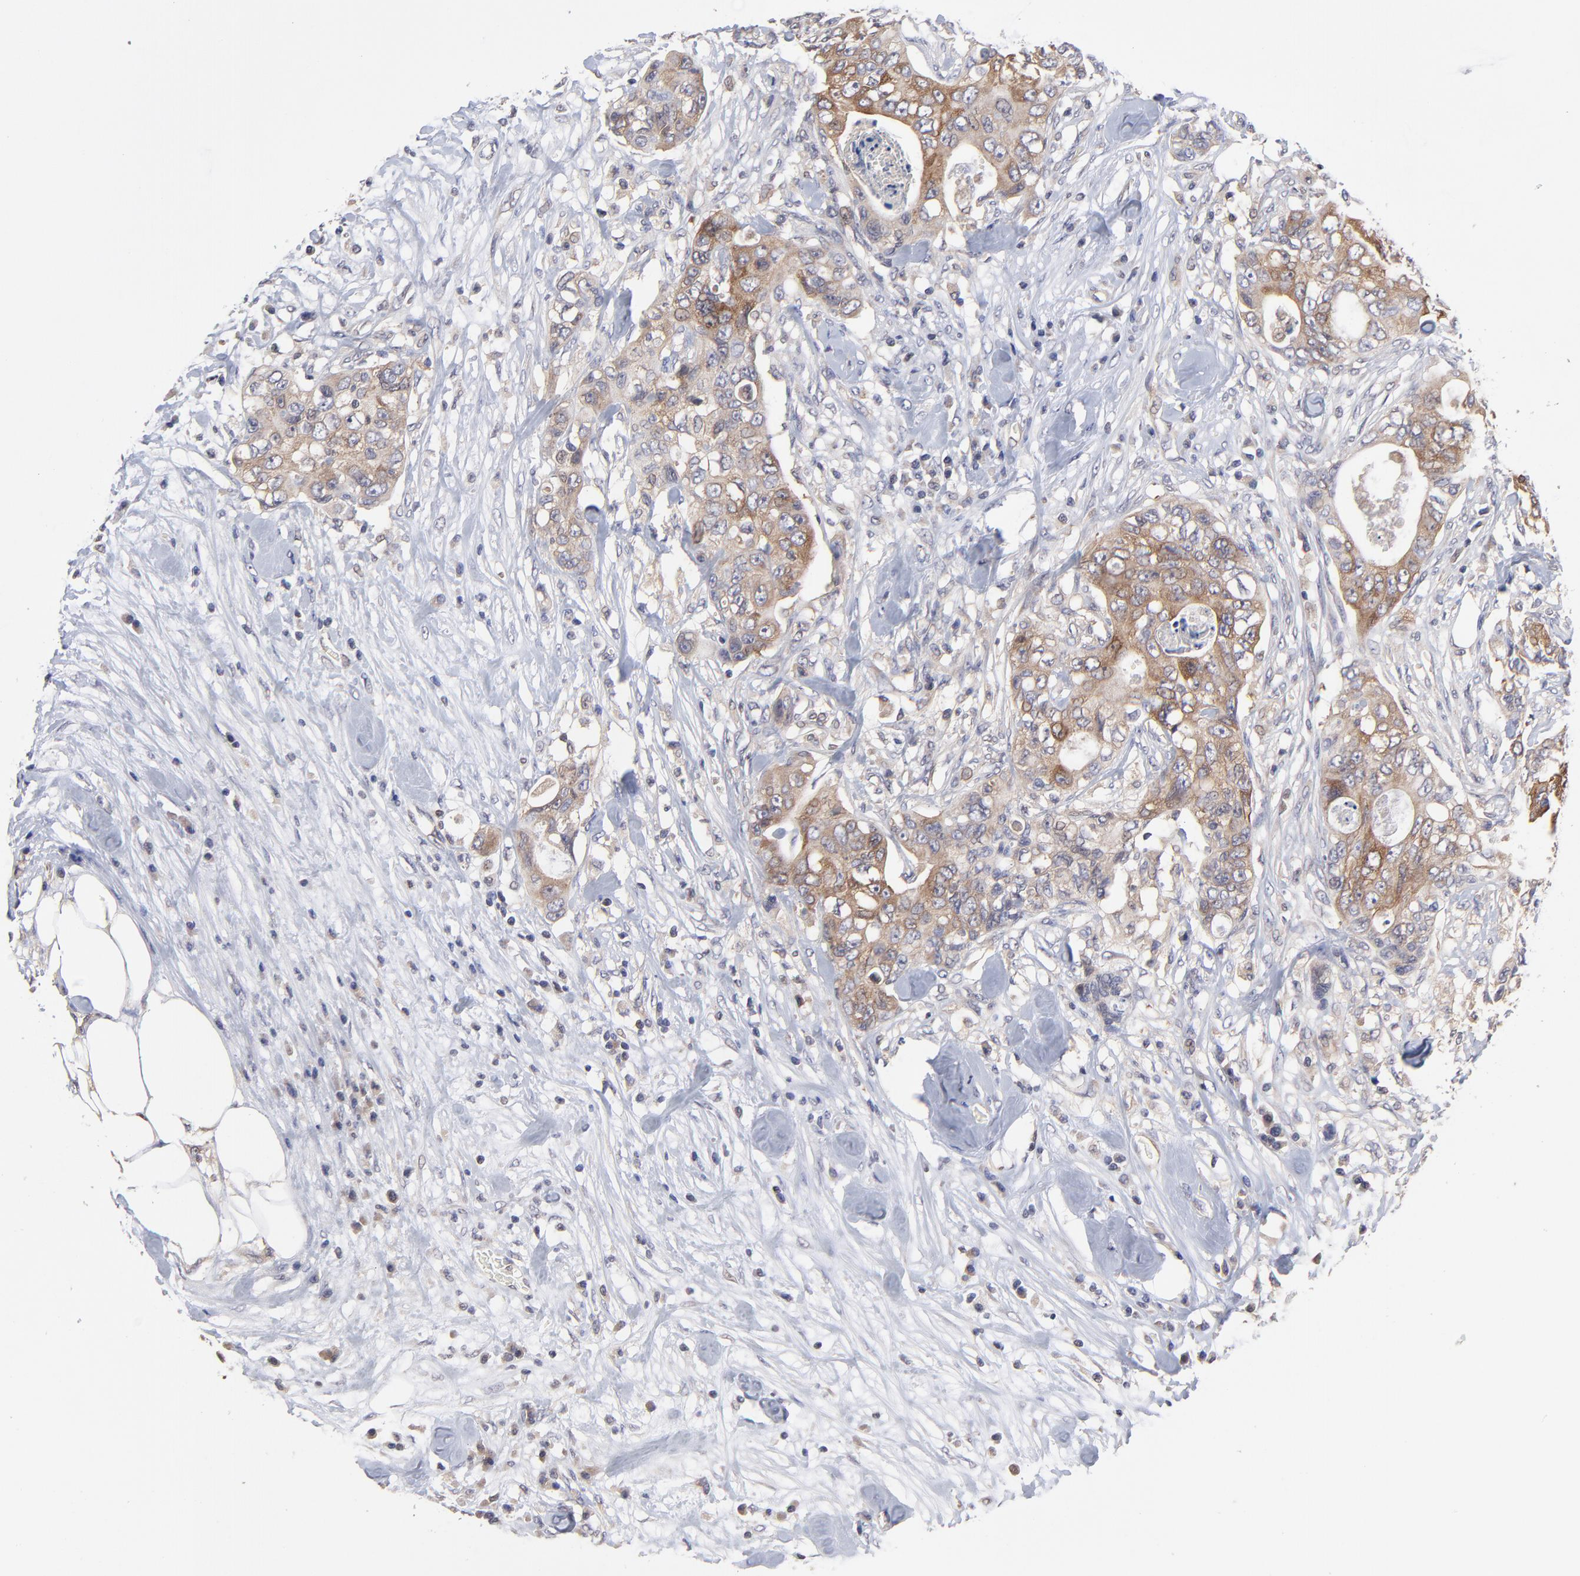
{"staining": {"intensity": "moderate", "quantity": ">75%", "location": "cytoplasmic/membranous"}, "tissue": "colorectal cancer", "cell_type": "Tumor cells", "image_type": "cancer", "snomed": [{"axis": "morphology", "description": "Adenocarcinoma, NOS"}, {"axis": "topography", "description": "Rectum"}], "caption": "Colorectal cancer (adenocarcinoma) tissue exhibits moderate cytoplasmic/membranous expression in approximately >75% of tumor cells (brown staining indicates protein expression, while blue staining denotes nuclei).", "gene": "GART", "patient": {"sex": "female", "age": 57}}